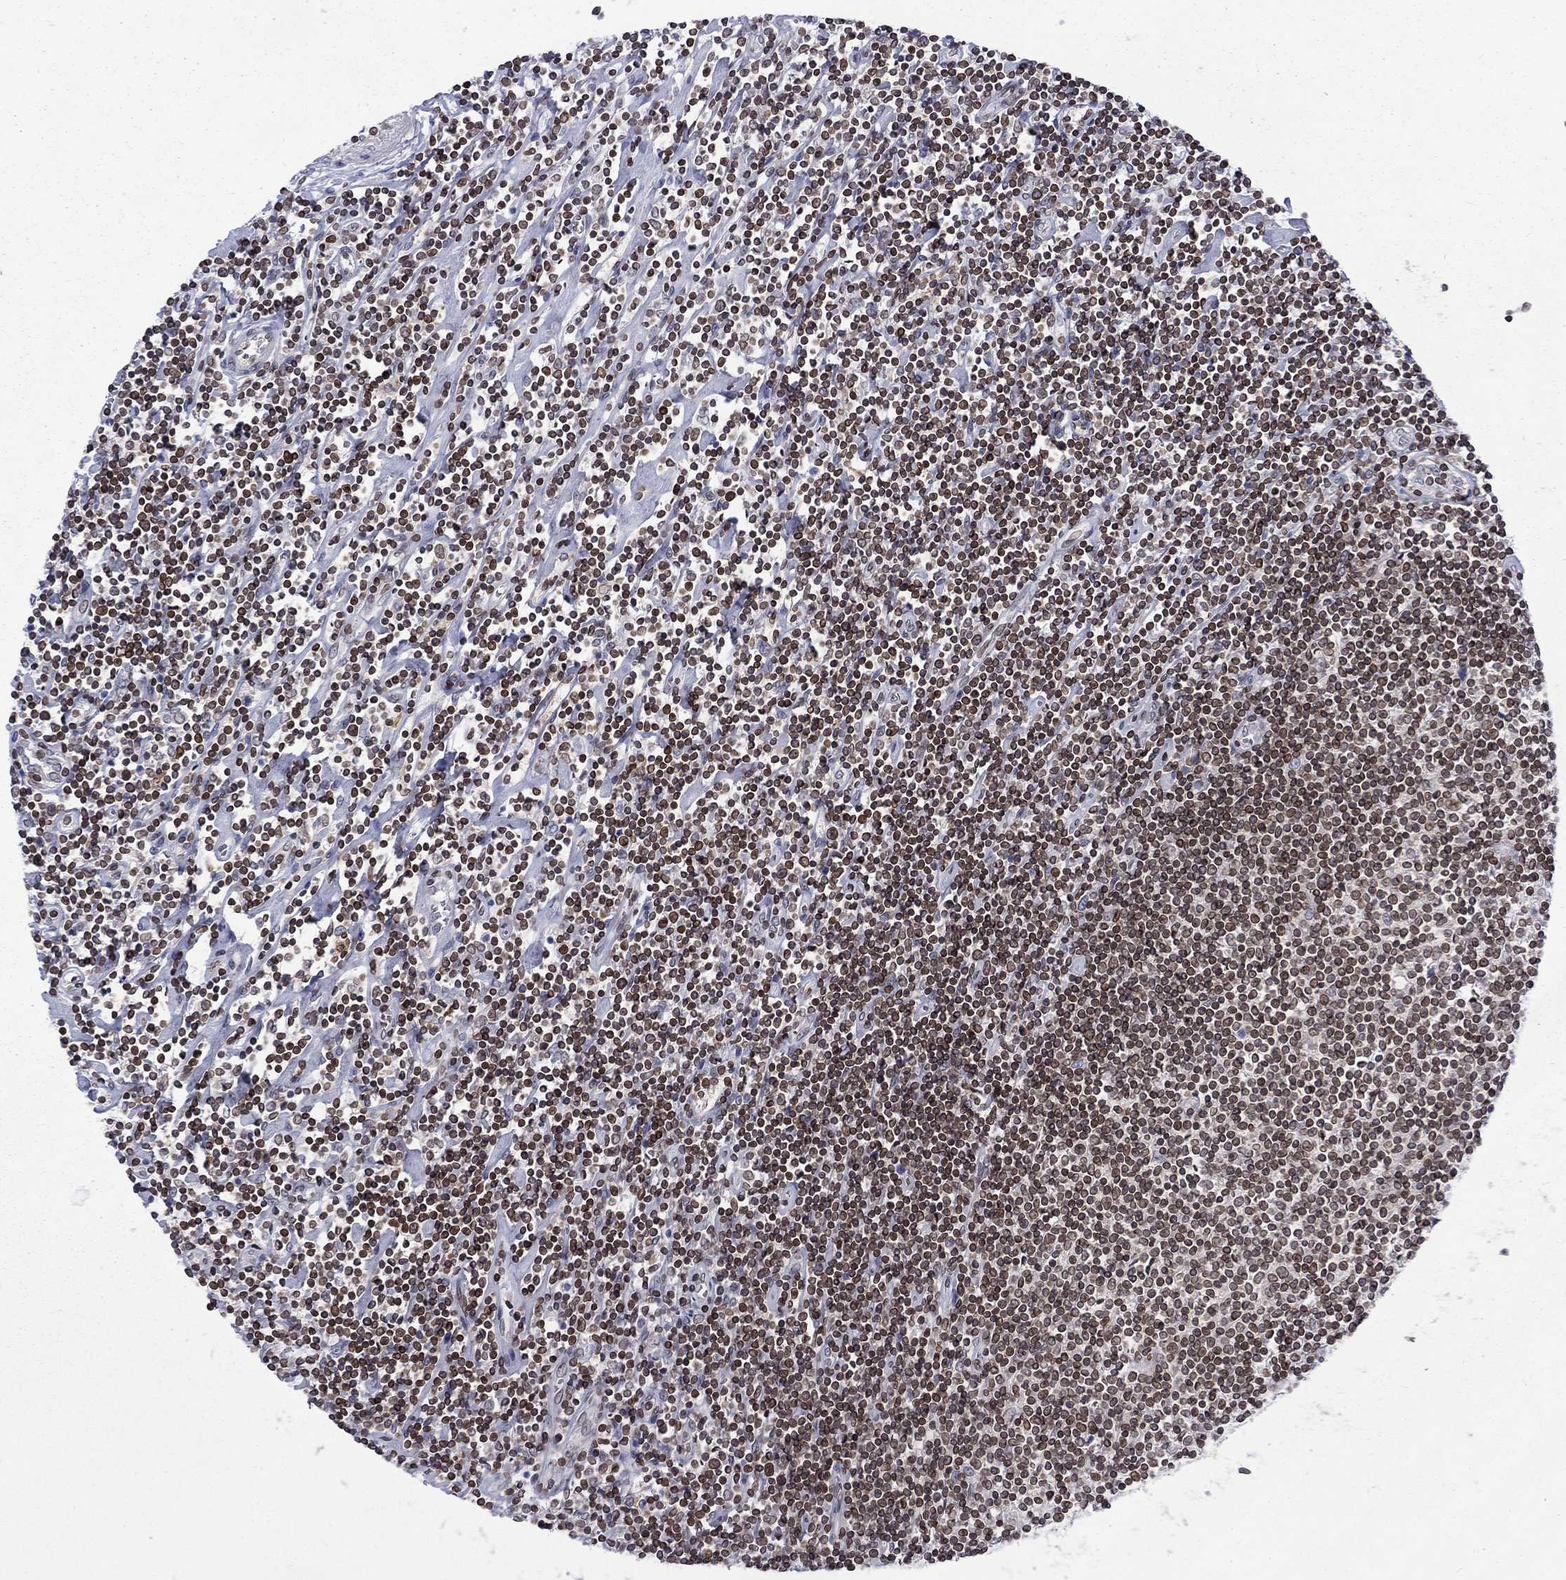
{"staining": {"intensity": "moderate", "quantity": ">75%", "location": "cytoplasmic/membranous,nuclear"}, "tissue": "lymphoma", "cell_type": "Tumor cells", "image_type": "cancer", "snomed": [{"axis": "morphology", "description": "Hodgkin's disease, NOS"}, {"axis": "topography", "description": "Lymph node"}], "caption": "IHC photomicrograph of human lymphoma stained for a protein (brown), which displays medium levels of moderate cytoplasmic/membranous and nuclear expression in about >75% of tumor cells.", "gene": "SLA", "patient": {"sex": "male", "age": 40}}